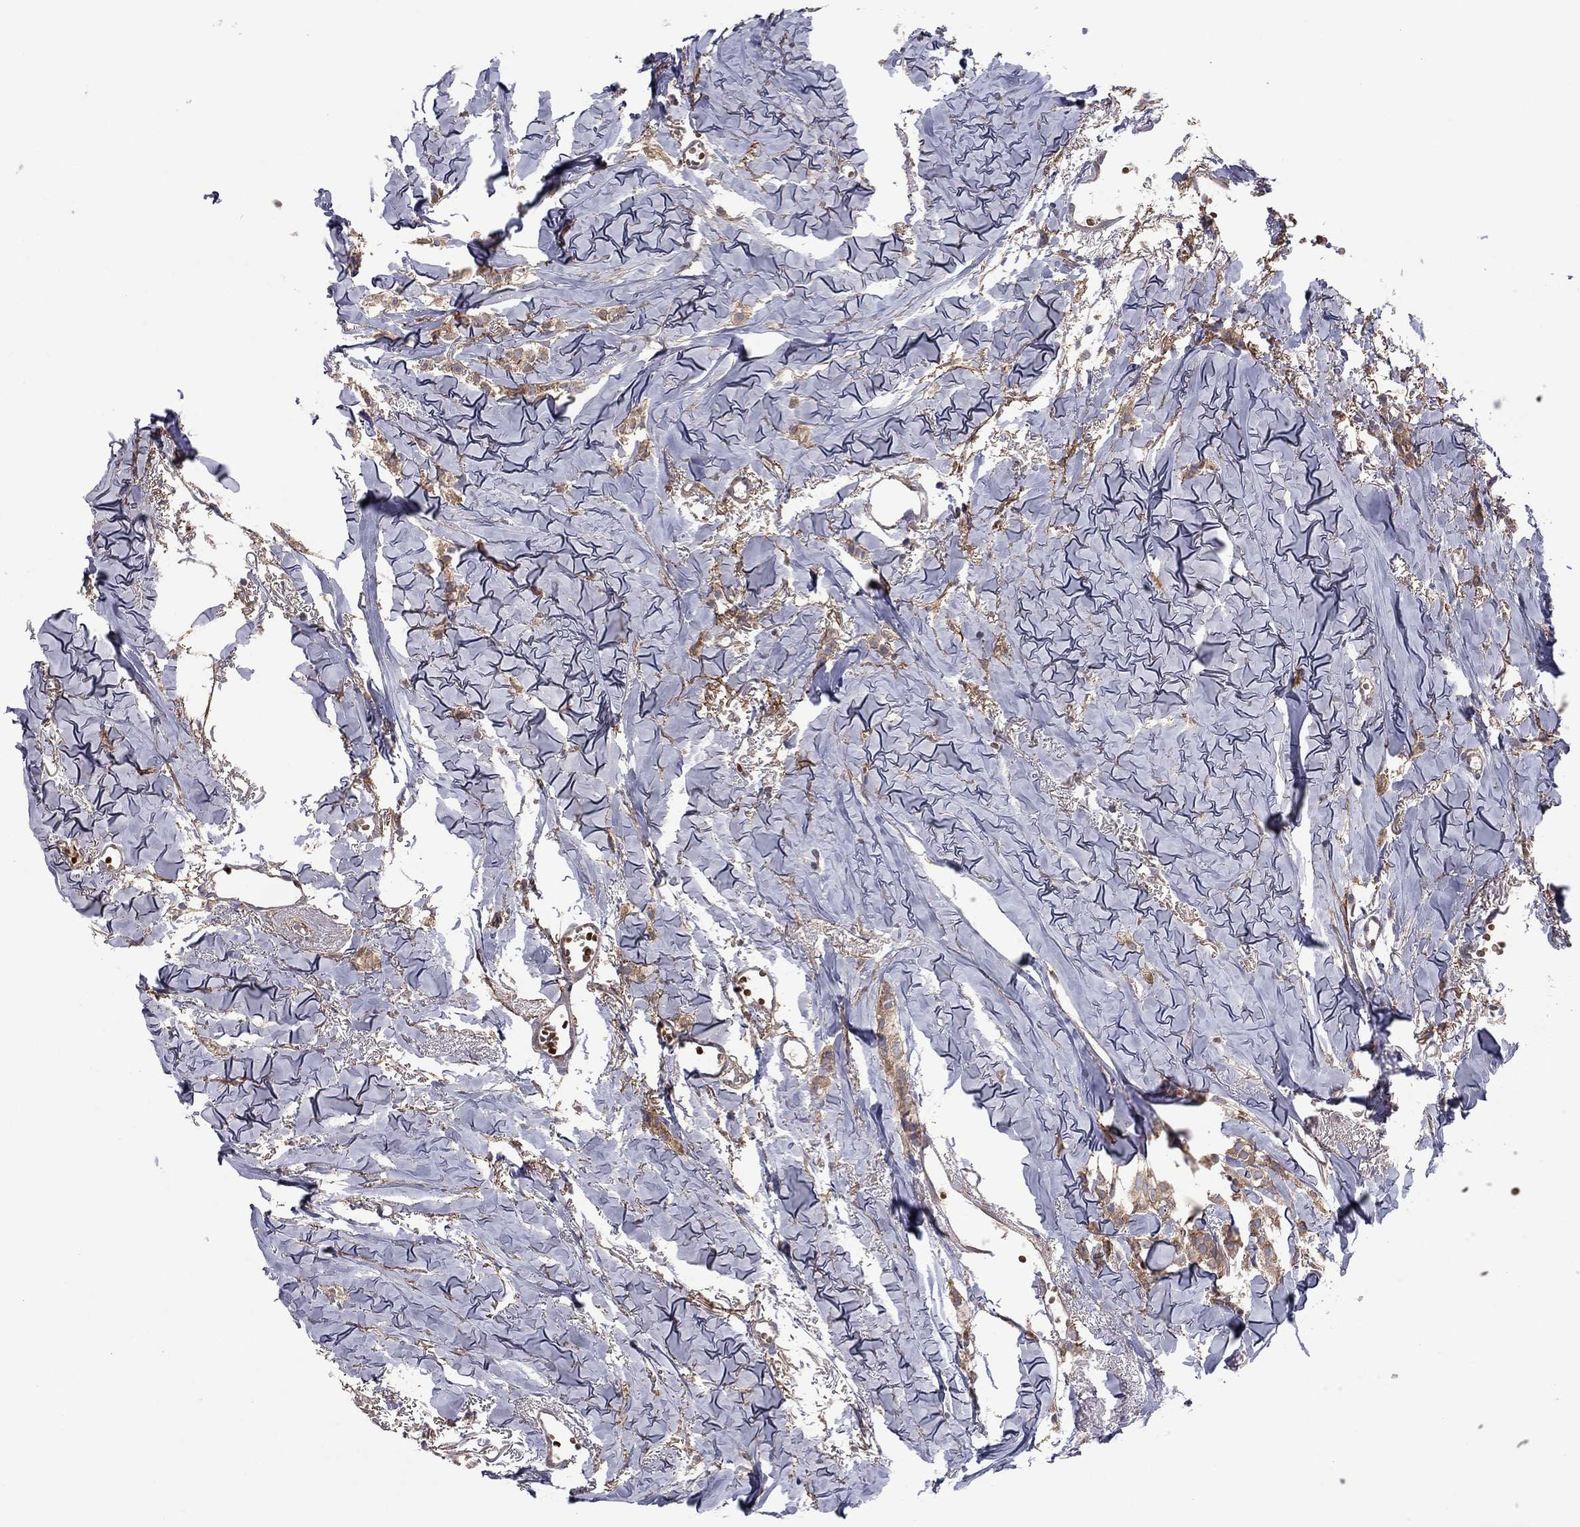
{"staining": {"intensity": "moderate", "quantity": ">75%", "location": "cytoplasmic/membranous"}, "tissue": "breast cancer", "cell_type": "Tumor cells", "image_type": "cancer", "snomed": [{"axis": "morphology", "description": "Duct carcinoma"}, {"axis": "topography", "description": "Breast"}], "caption": "Protein expression analysis of human breast cancer (invasive ductal carcinoma) reveals moderate cytoplasmic/membranous expression in approximately >75% of tumor cells. Using DAB (brown) and hematoxylin (blue) stains, captured at high magnification using brightfield microscopy.", "gene": "RNF123", "patient": {"sex": "female", "age": 85}}